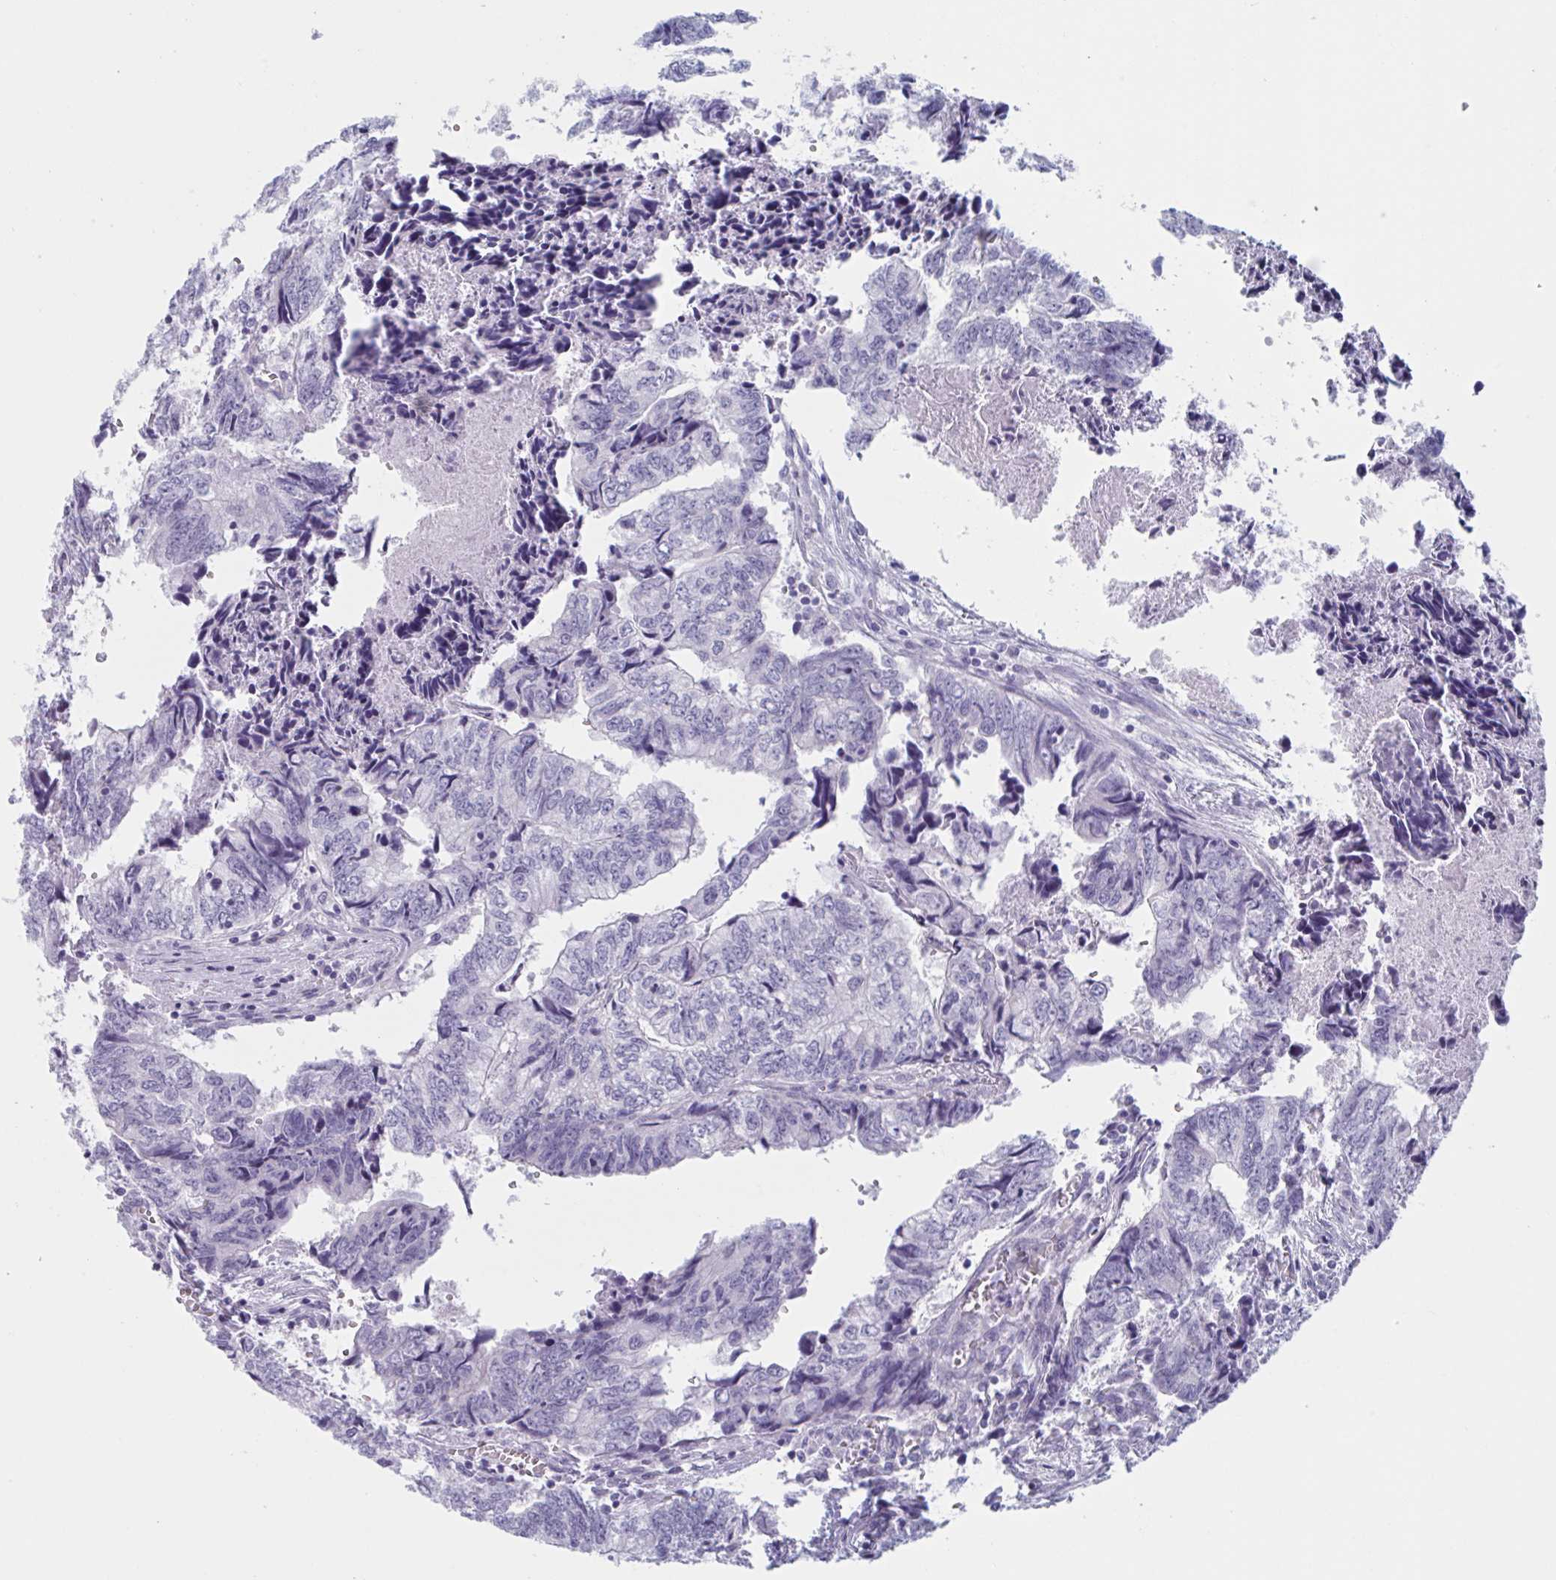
{"staining": {"intensity": "negative", "quantity": "none", "location": "none"}, "tissue": "colorectal cancer", "cell_type": "Tumor cells", "image_type": "cancer", "snomed": [{"axis": "morphology", "description": "Adenocarcinoma, NOS"}, {"axis": "topography", "description": "Colon"}], "caption": "Tumor cells show no significant protein positivity in colorectal adenocarcinoma.", "gene": "HSD11B2", "patient": {"sex": "male", "age": 86}}